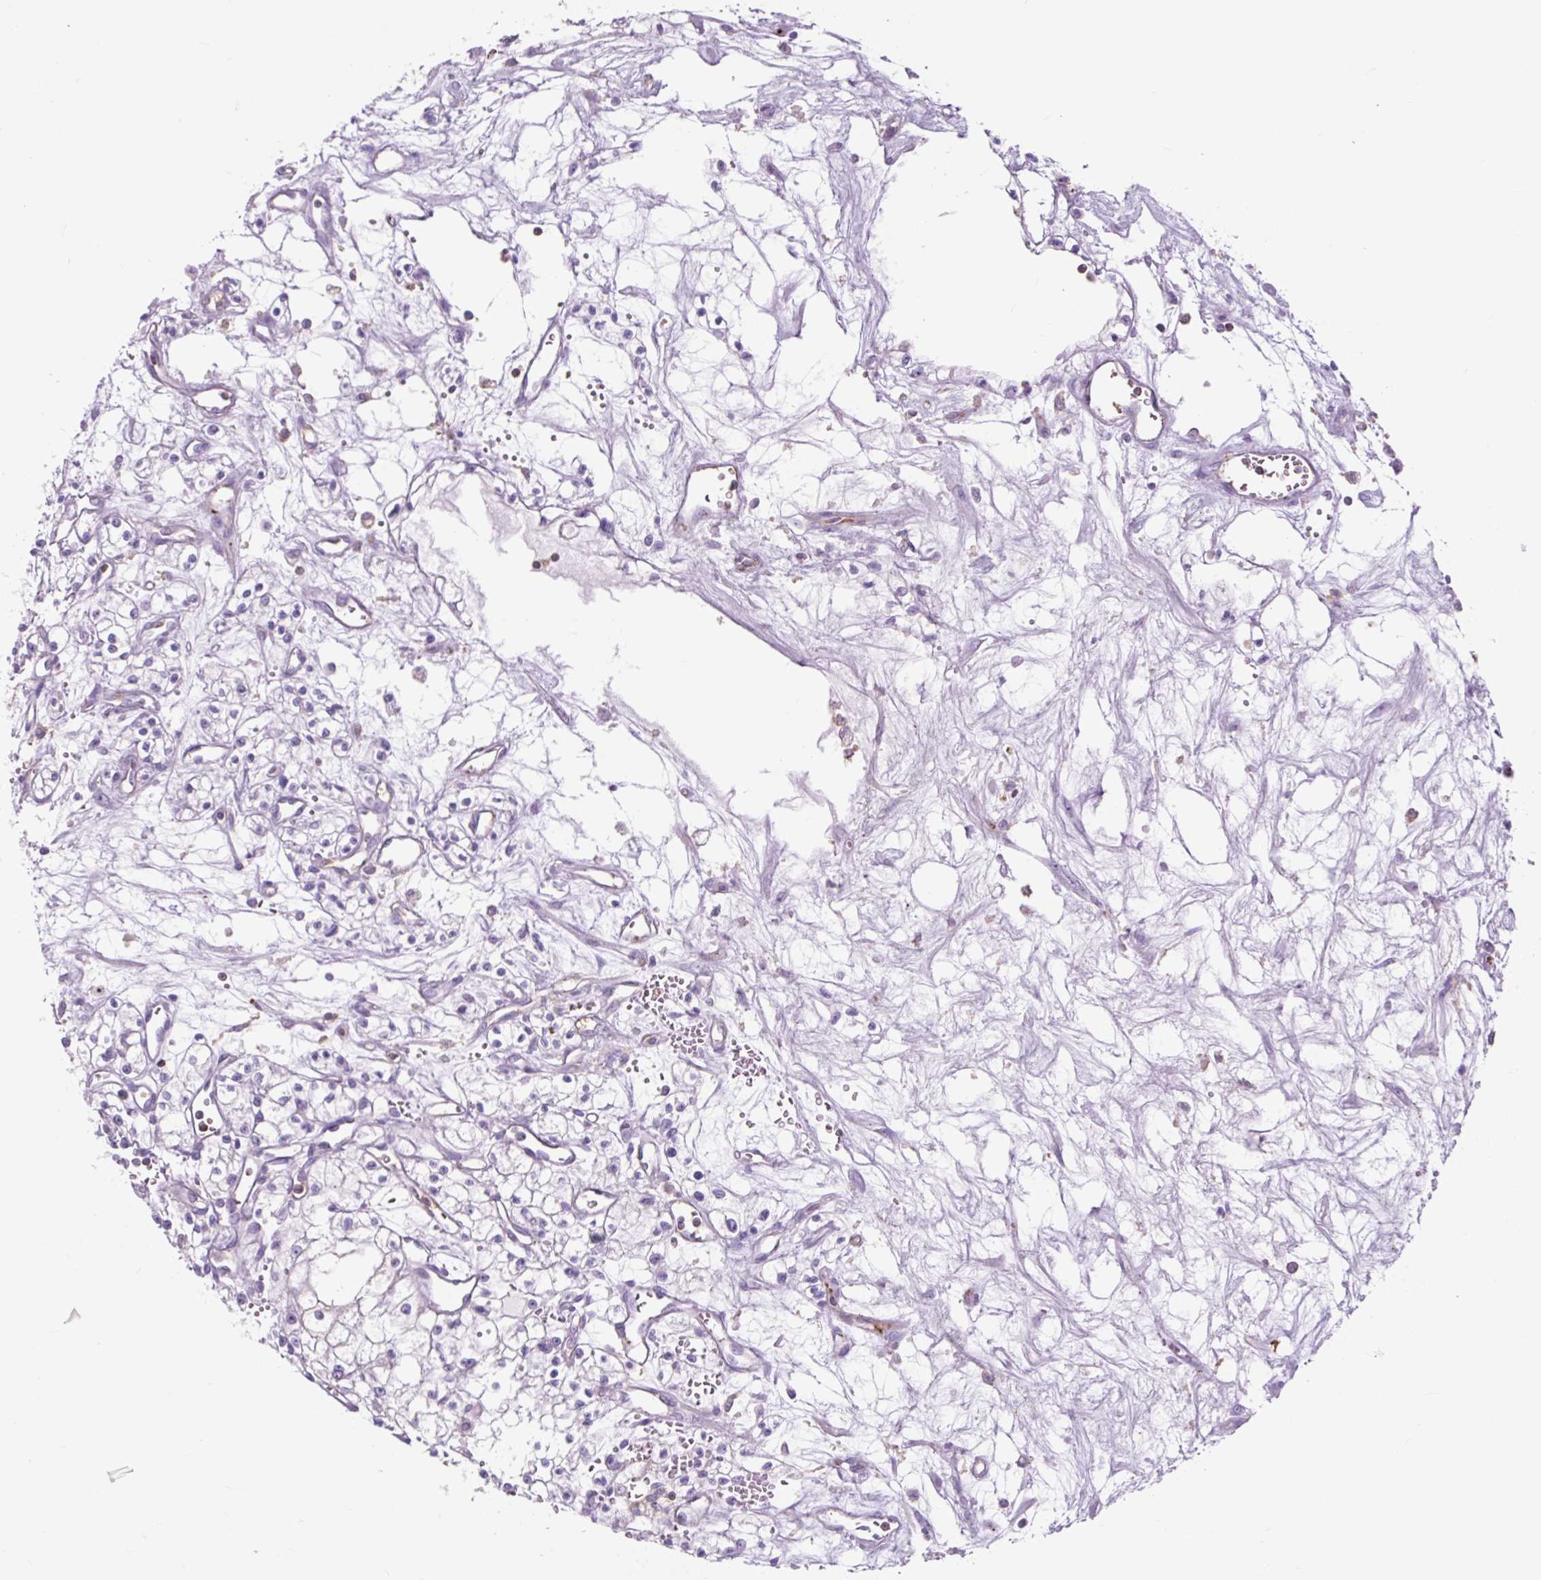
{"staining": {"intensity": "negative", "quantity": "none", "location": "none"}, "tissue": "renal cancer", "cell_type": "Tumor cells", "image_type": "cancer", "snomed": [{"axis": "morphology", "description": "Adenocarcinoma, NOS"}, {"axis": "topography", "description": "Kidney"}], "caption": "Immunohistochemical staining of human renal cancer (adenocarcinoma) shows no significant positivity in tumor cells.", "gene": "OR10A7", "patient": {"sex": "male", "age": 59}}